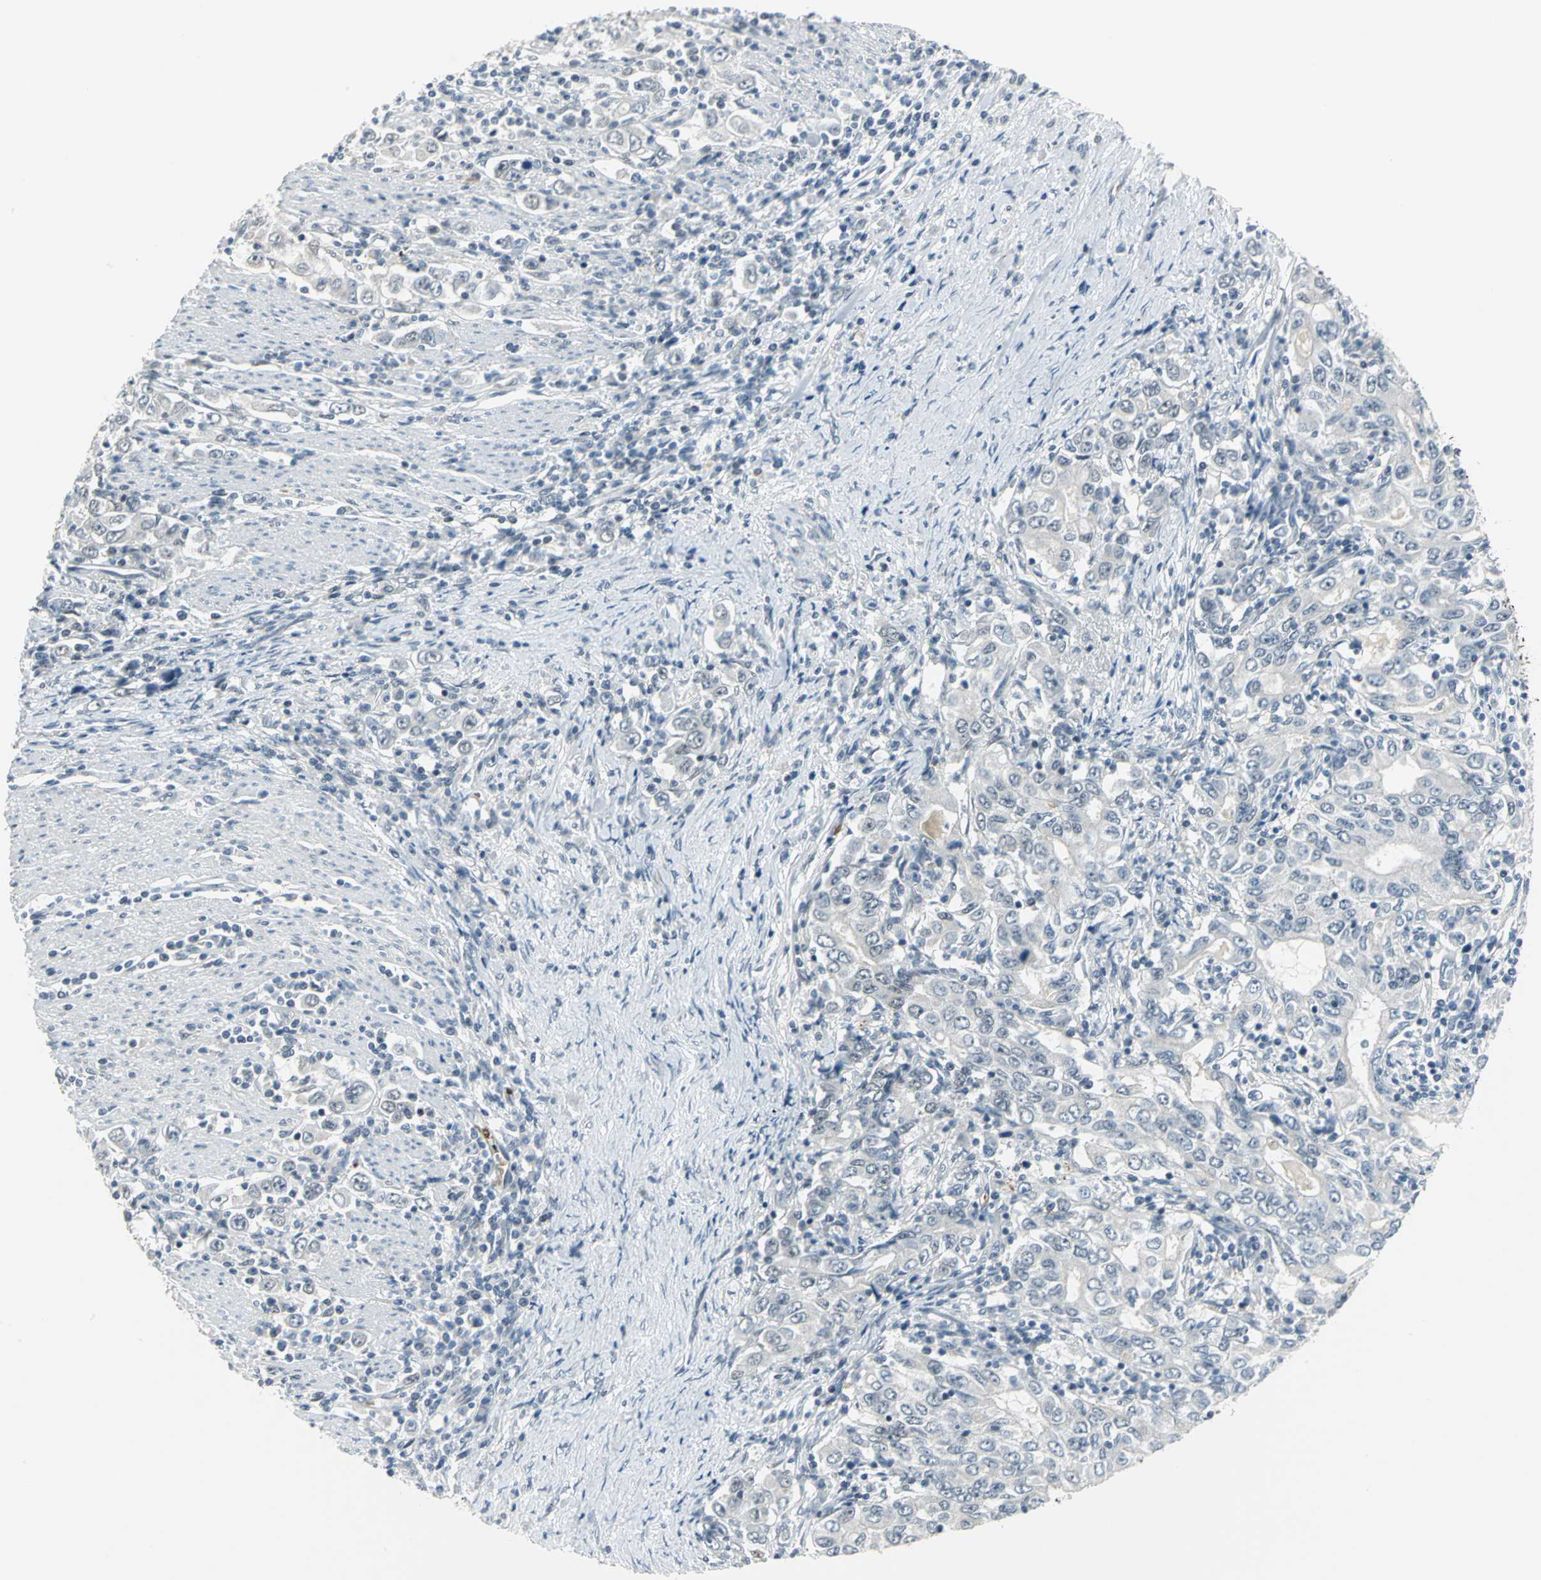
{"staining": {"intensity": "weak", "quantity": "<25%", "location": "nuclear"}, "tissue": "stomach cancer", "cell_type": "Tumor cells", "image_type": "cancer", "snomed": [{"axis": "morphology", "description": "Adenocarcinoma, NOS"}, {"axis": "topography", "description": "Stomach, lower"}], "caption": "This is an immunohistochemistry micrograph of stomach cancer. There is no positivity in tumor cells.", "gene": "GLI3", "patient": {"sex": "female", "age": 72}}